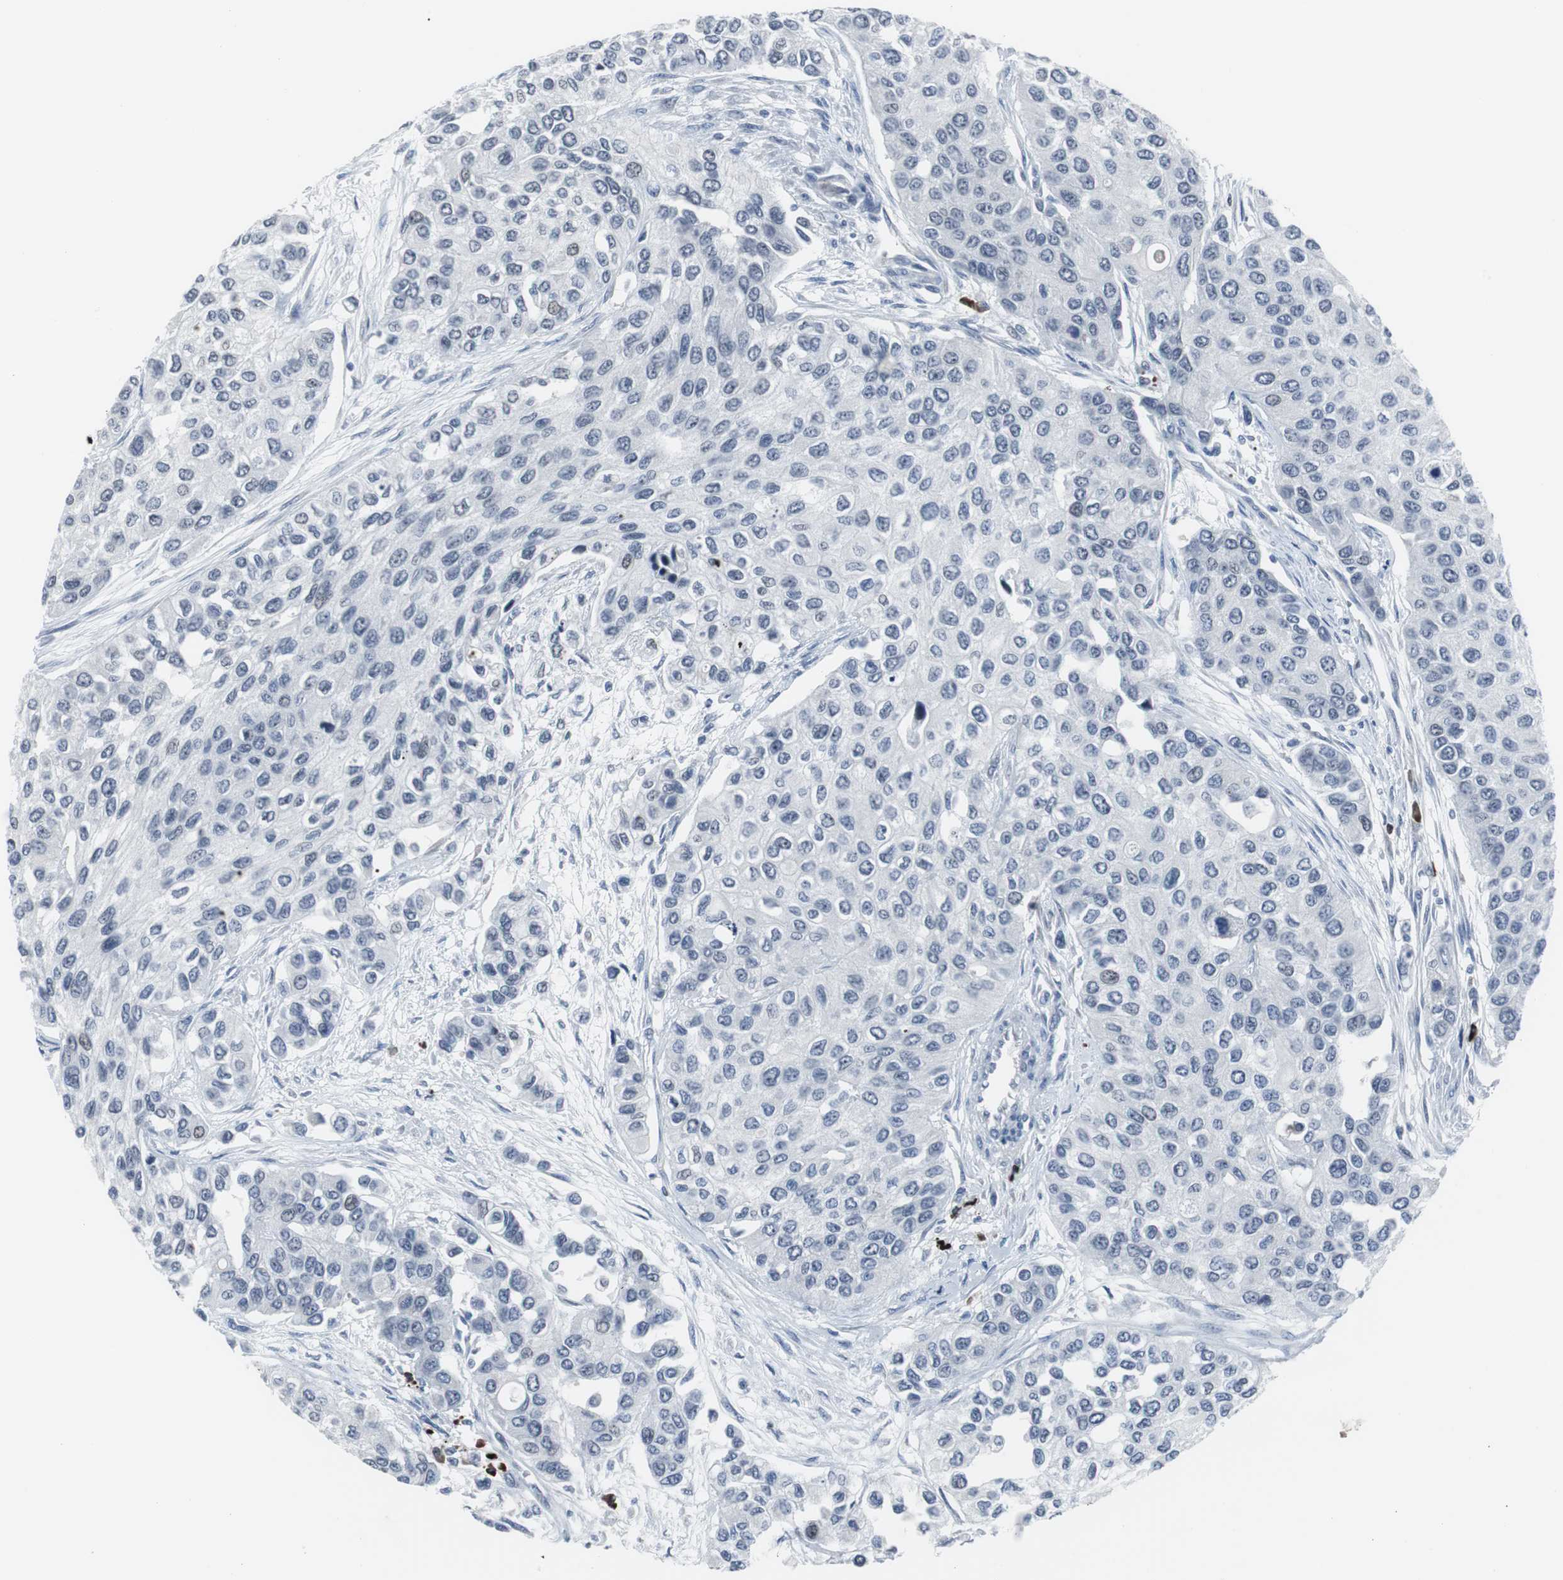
{"staining": {"intensity": "negative", "quantity": "none", "location": "none"}, "tissue": "urothelial cancer", "cell_type": "Tumor cells", "image_type": "cancer", "snomed": [{"axis": "morphology", "description": "Urothelial carcinoma, High grade"}, {"axis": "topography", "description": "Urinary bladder"}], "caption": "Urothelial cancer was stained to show a protein in brown. There is no significant staining in tumor cells.", "gene": "DOK1", "patient": {"sex": "female", "age": 56}}